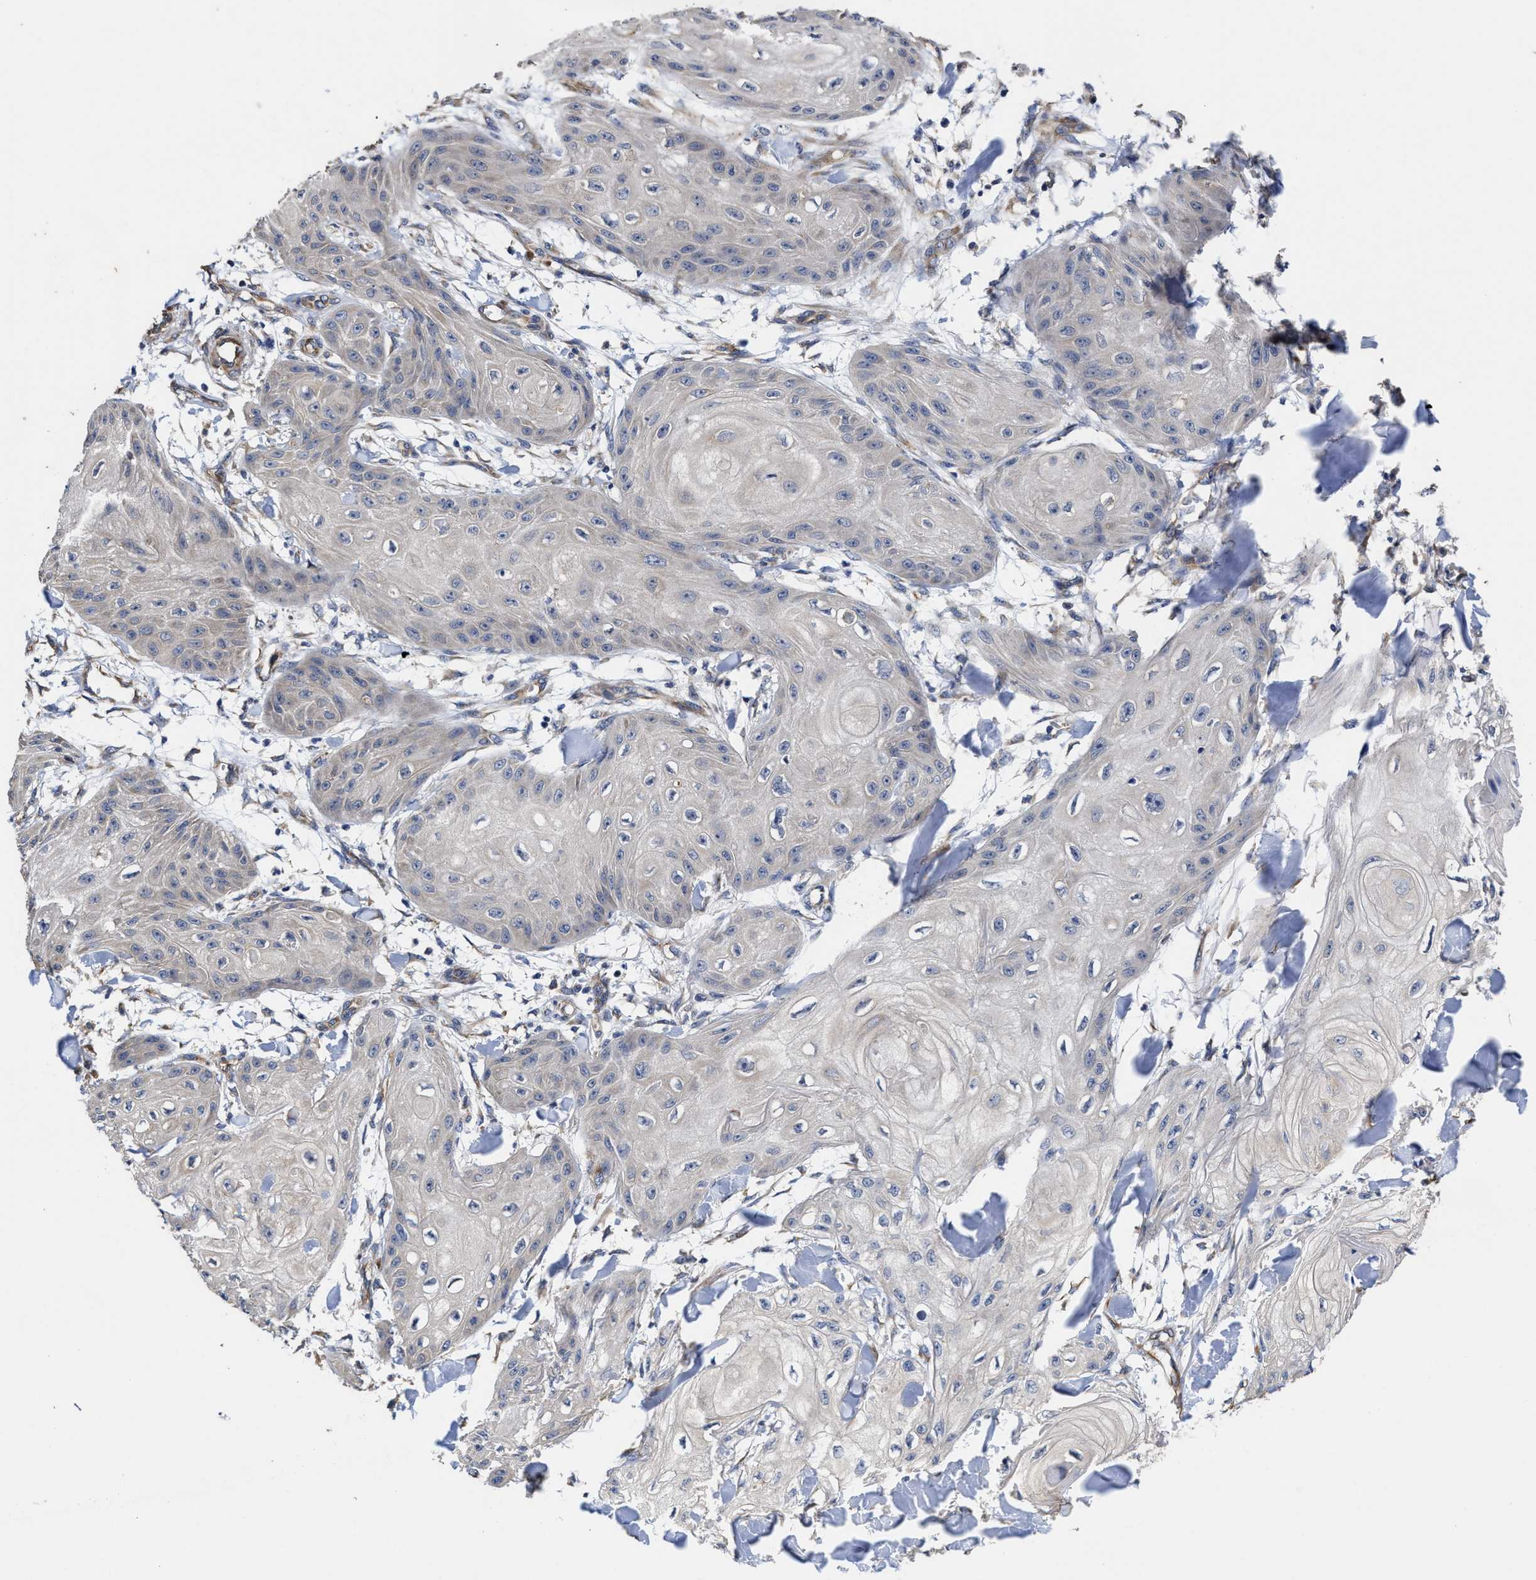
{"staining": {"intensity": "negative", "quantity": "none", "location": "none"}, "tissue": "skin cancer", "cell_type": "Tumor cells", "image_type": "cancer", "snomed": [{"axis": "morphology", "description": "Squamous cell carcinoma, NOS"}, {"axis": "topography", "description": "Skin"}], "caption": "DAB (3,3'-diaminobenzidine) immunohistochemical staining of human skin squamous cell carcinoma reveals no significant expression in tumor cells.", "gene": "TRAF6", "patient": {"sex": "male", "age": 74}}